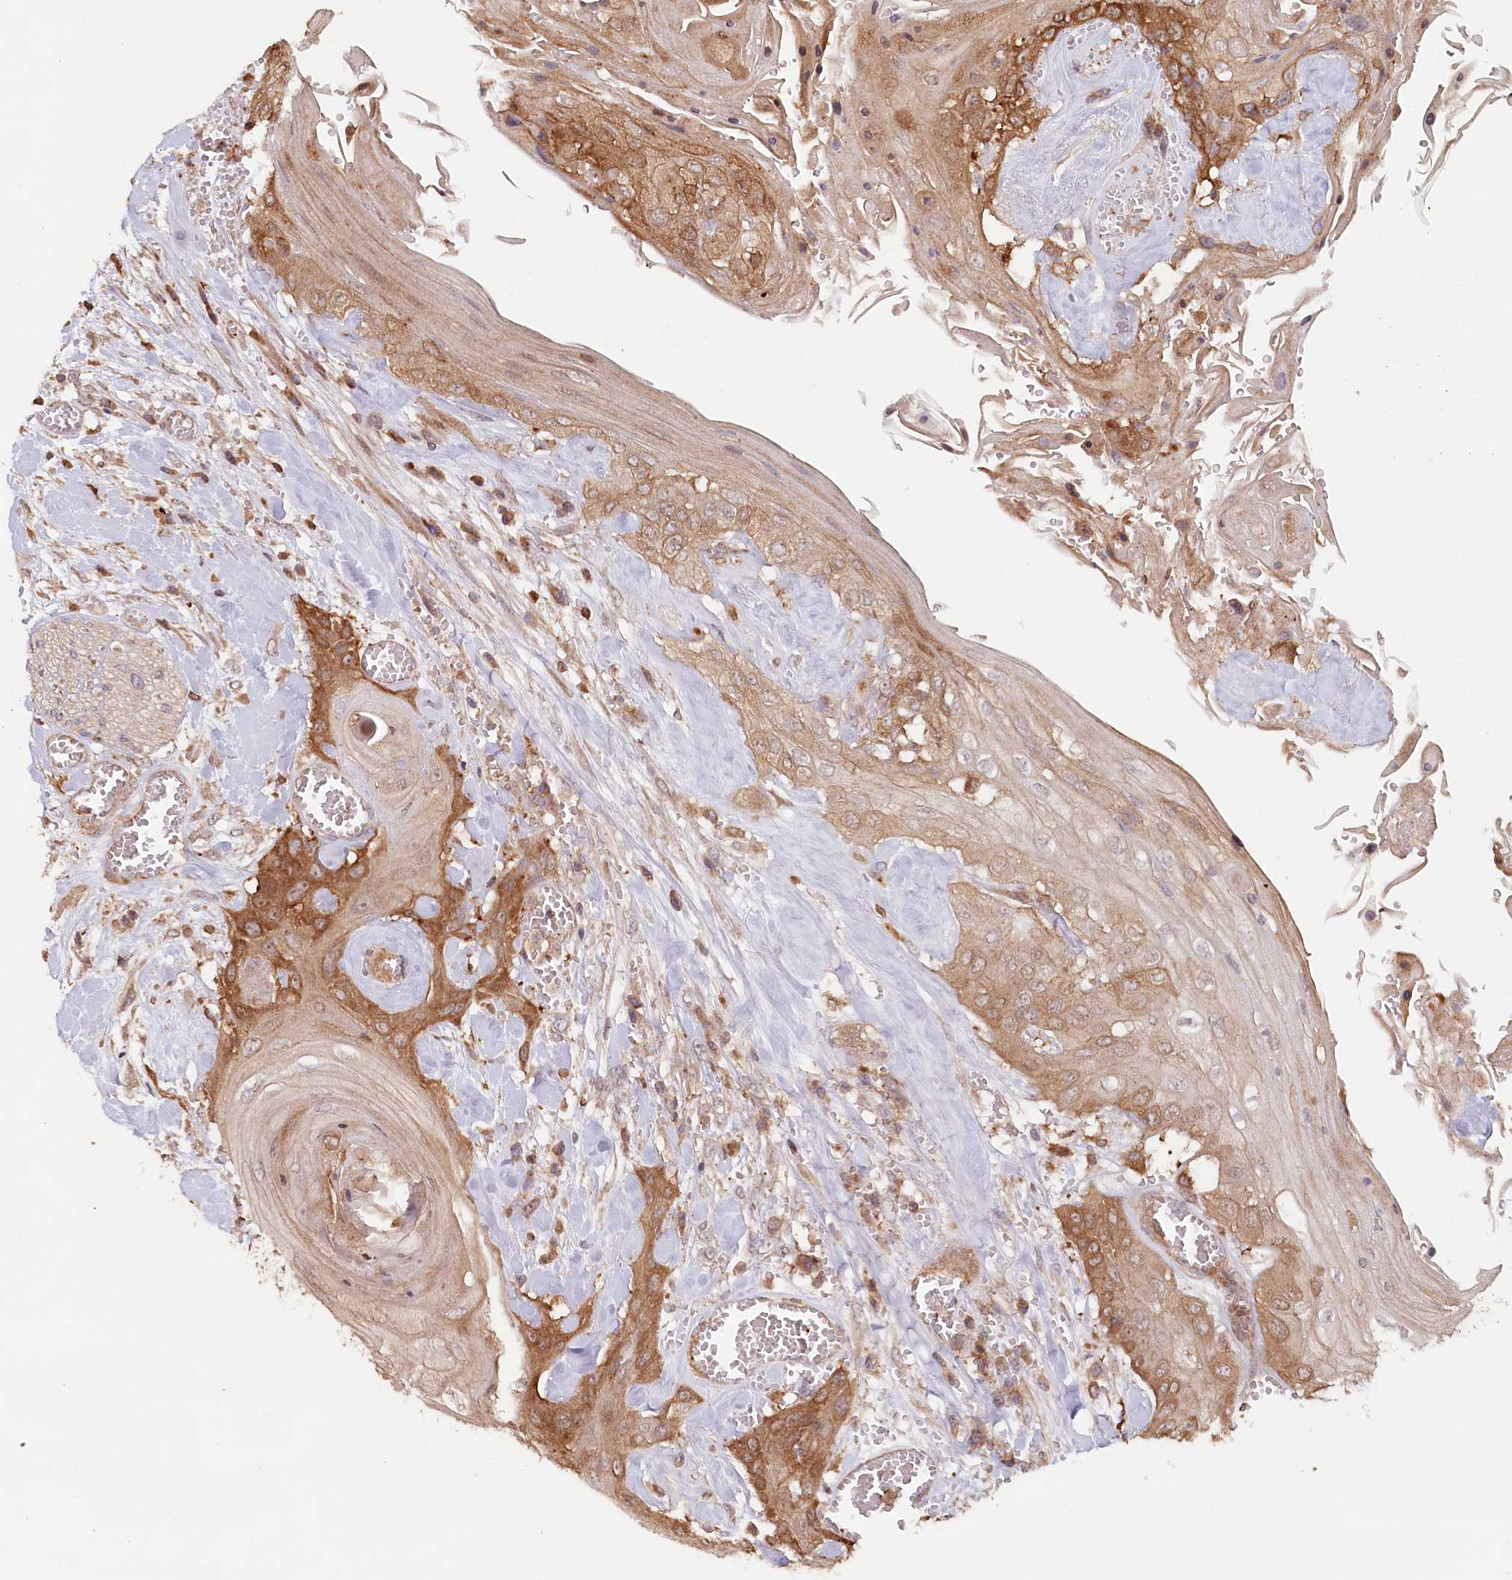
{"staining": {"intensity": "moderate", "quantity": ">75%", "location": "cytoplasmic/membranous"}, "tissue": "head and neck cancer", "cell_type": "Tumor cells", "image_type": "cancer", "snomed": [{"axis": "morphology", "description": "Squamous cell carcinoma, NOS"}, {"axis": "topography", "description": "Head-Neck"}], "caption": "Squamous cell carcinoma (head and neck) tissue reveals moderate cytoplasmic/membranous positivity in about >75% of tumor cells, visualized by immunohistochemistry.", "gene": "HAL", "patient": {"sex": "female", "age": 43}}